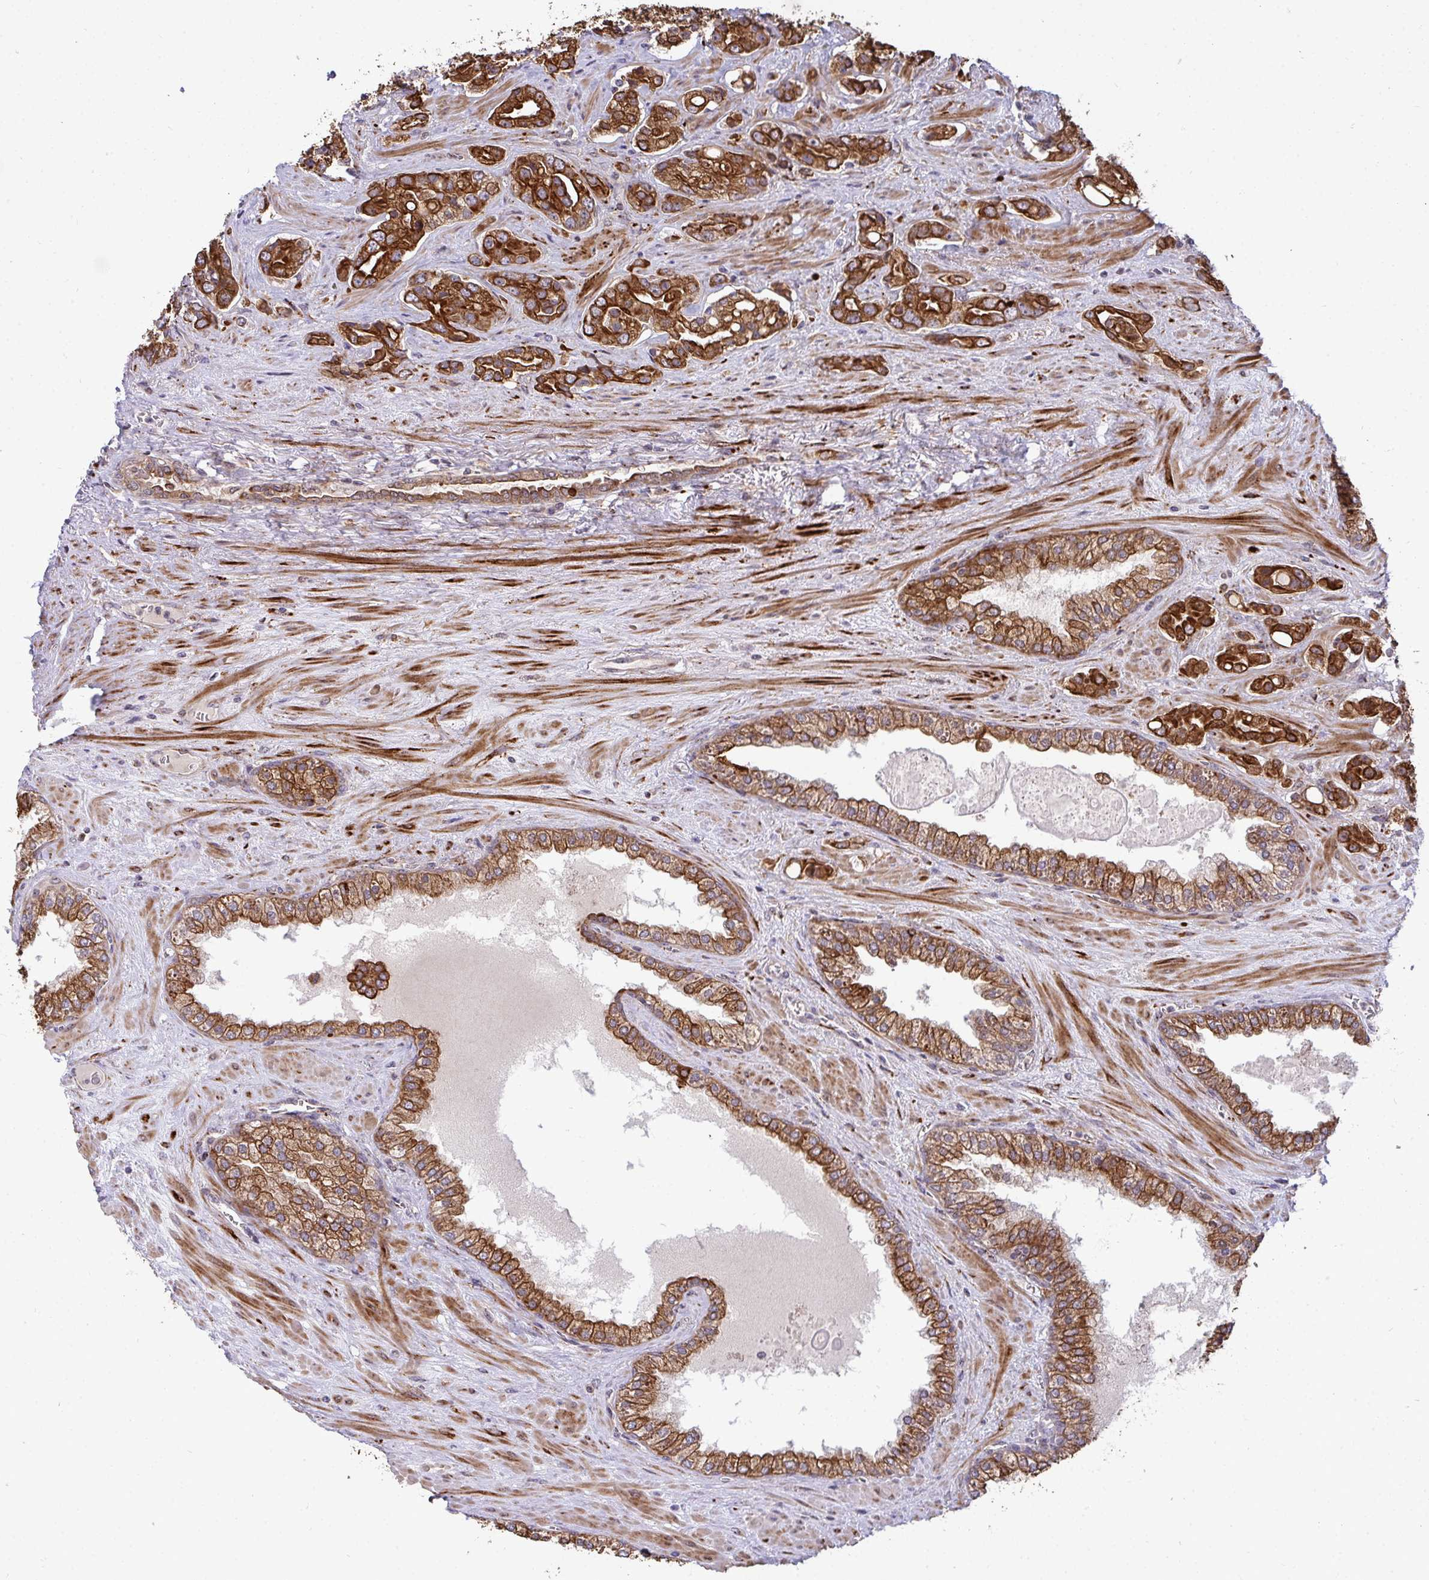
{"staining": {"intensity": "strong", "quantity": ">75%", "location": "cytoplasmic/membranous"}, "tissue": "prostate cancer", "cell_type": "Tumor cells", "image_type": "cancer", "snomed": [{"axis": "morphology", "description": "Adenocarcinoma, High grade"}, {"axis": "topography", "description": "Prostate"}], "caption": "Protein expression analysis of prostate cancer (high-grade adenocarcinoma) exhibits strong cytoplasmic/membranous staining in approximately >75% of tumor cells. The protein is stained brown, and the nuclei are stained in blue (DAB IHC with brightfield microscopy, high magnification).", "gene": "TRIM44", "patient": {"sex": "male", "age": 67}}